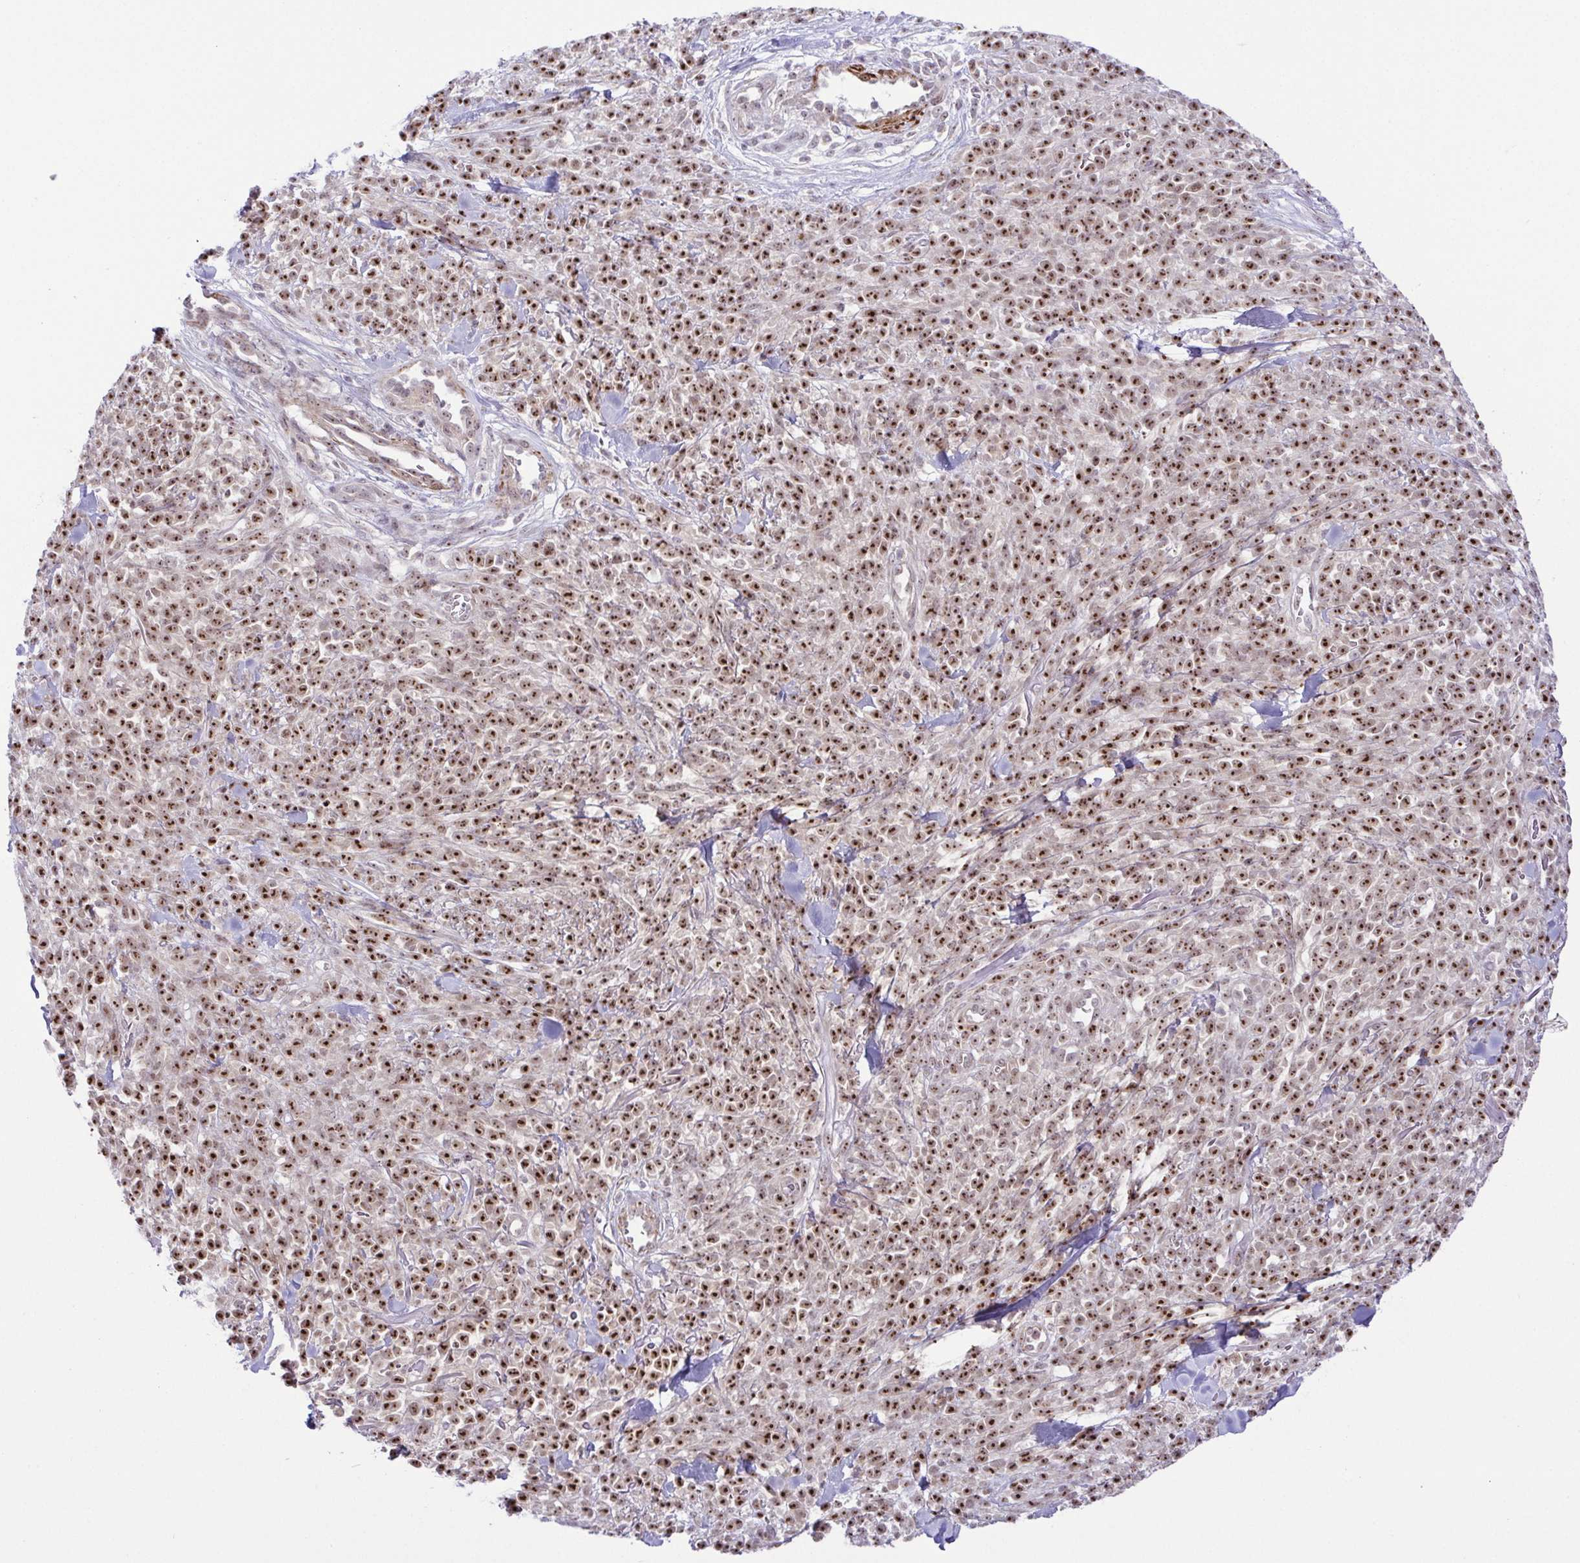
{"staining": {"intensity": "moderate", "quantity": ">75%", "location": "nuclear"}, "tissue": "melanoma", "cell_type": "Tumor cells", "image_type": "cancer", "snomed": [{"axis": "morphology", "description": "Malignant melanoma, NOS"}, {"axis": "topography", "description": "Skin"}, {"axis": "topography", "description": "Skin of trunk"}], "caption": "About >75% of tumor cells in melanoma show moderate nuclear protein expression as visualized by brown immunohistochemical staining.", "gene": "RSL24D1", "patient": {"sex": "male", "age": 74}}